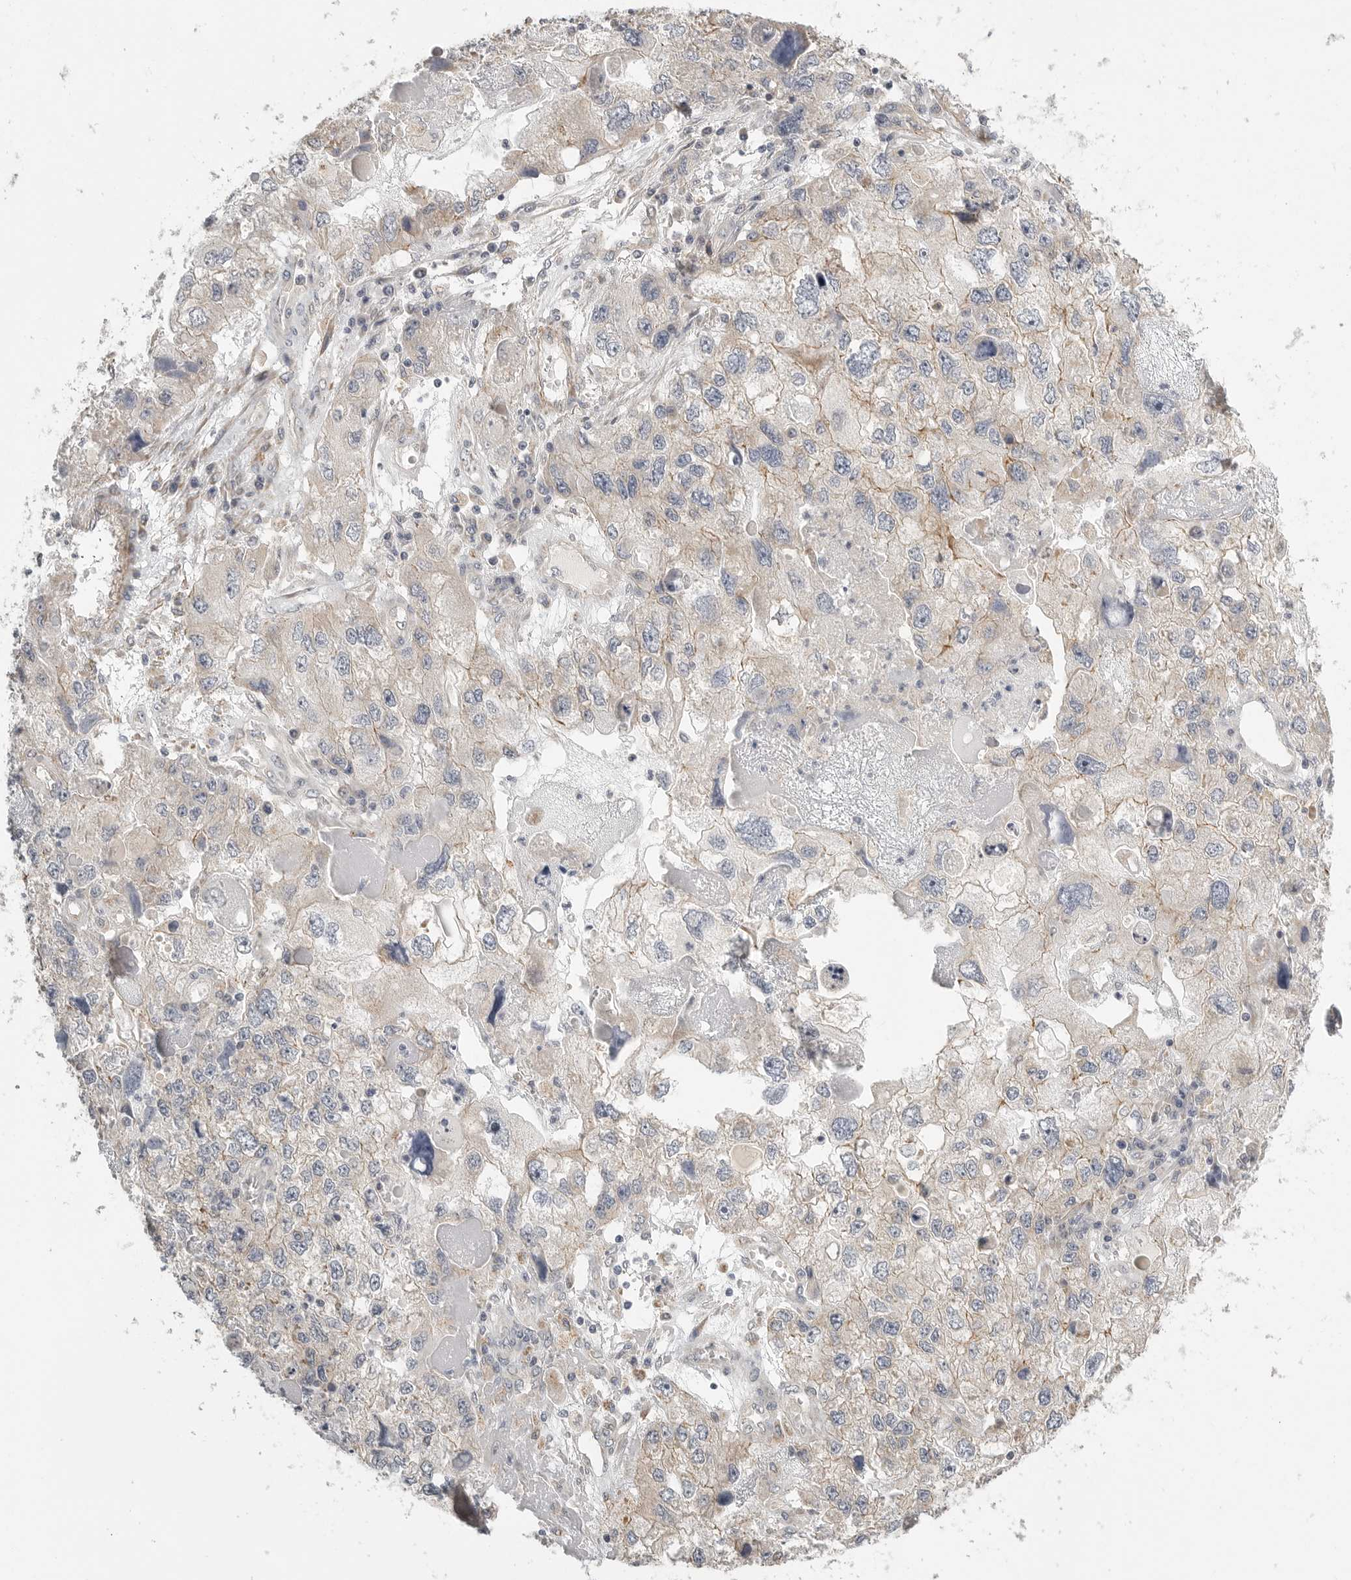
{"staining": {"intensity": "weak", "quantity": "<25%", "location": "cytoplasmic/membranous"}, "tissue": "endometrial cancer", "cell_type": "Tumor cells", "image_type": "cancer", "snomed": [{"axis": "morphology", "description": "Adenocarcinoma, NOS"}, {"axis": "topography", "description": "Endometrium"}], "caption": "Tumor cells show no significant positivity in endometrial adenocarcinoma.", "gene": "STAB2", "patient": {"sex": "female", "age": 49}}